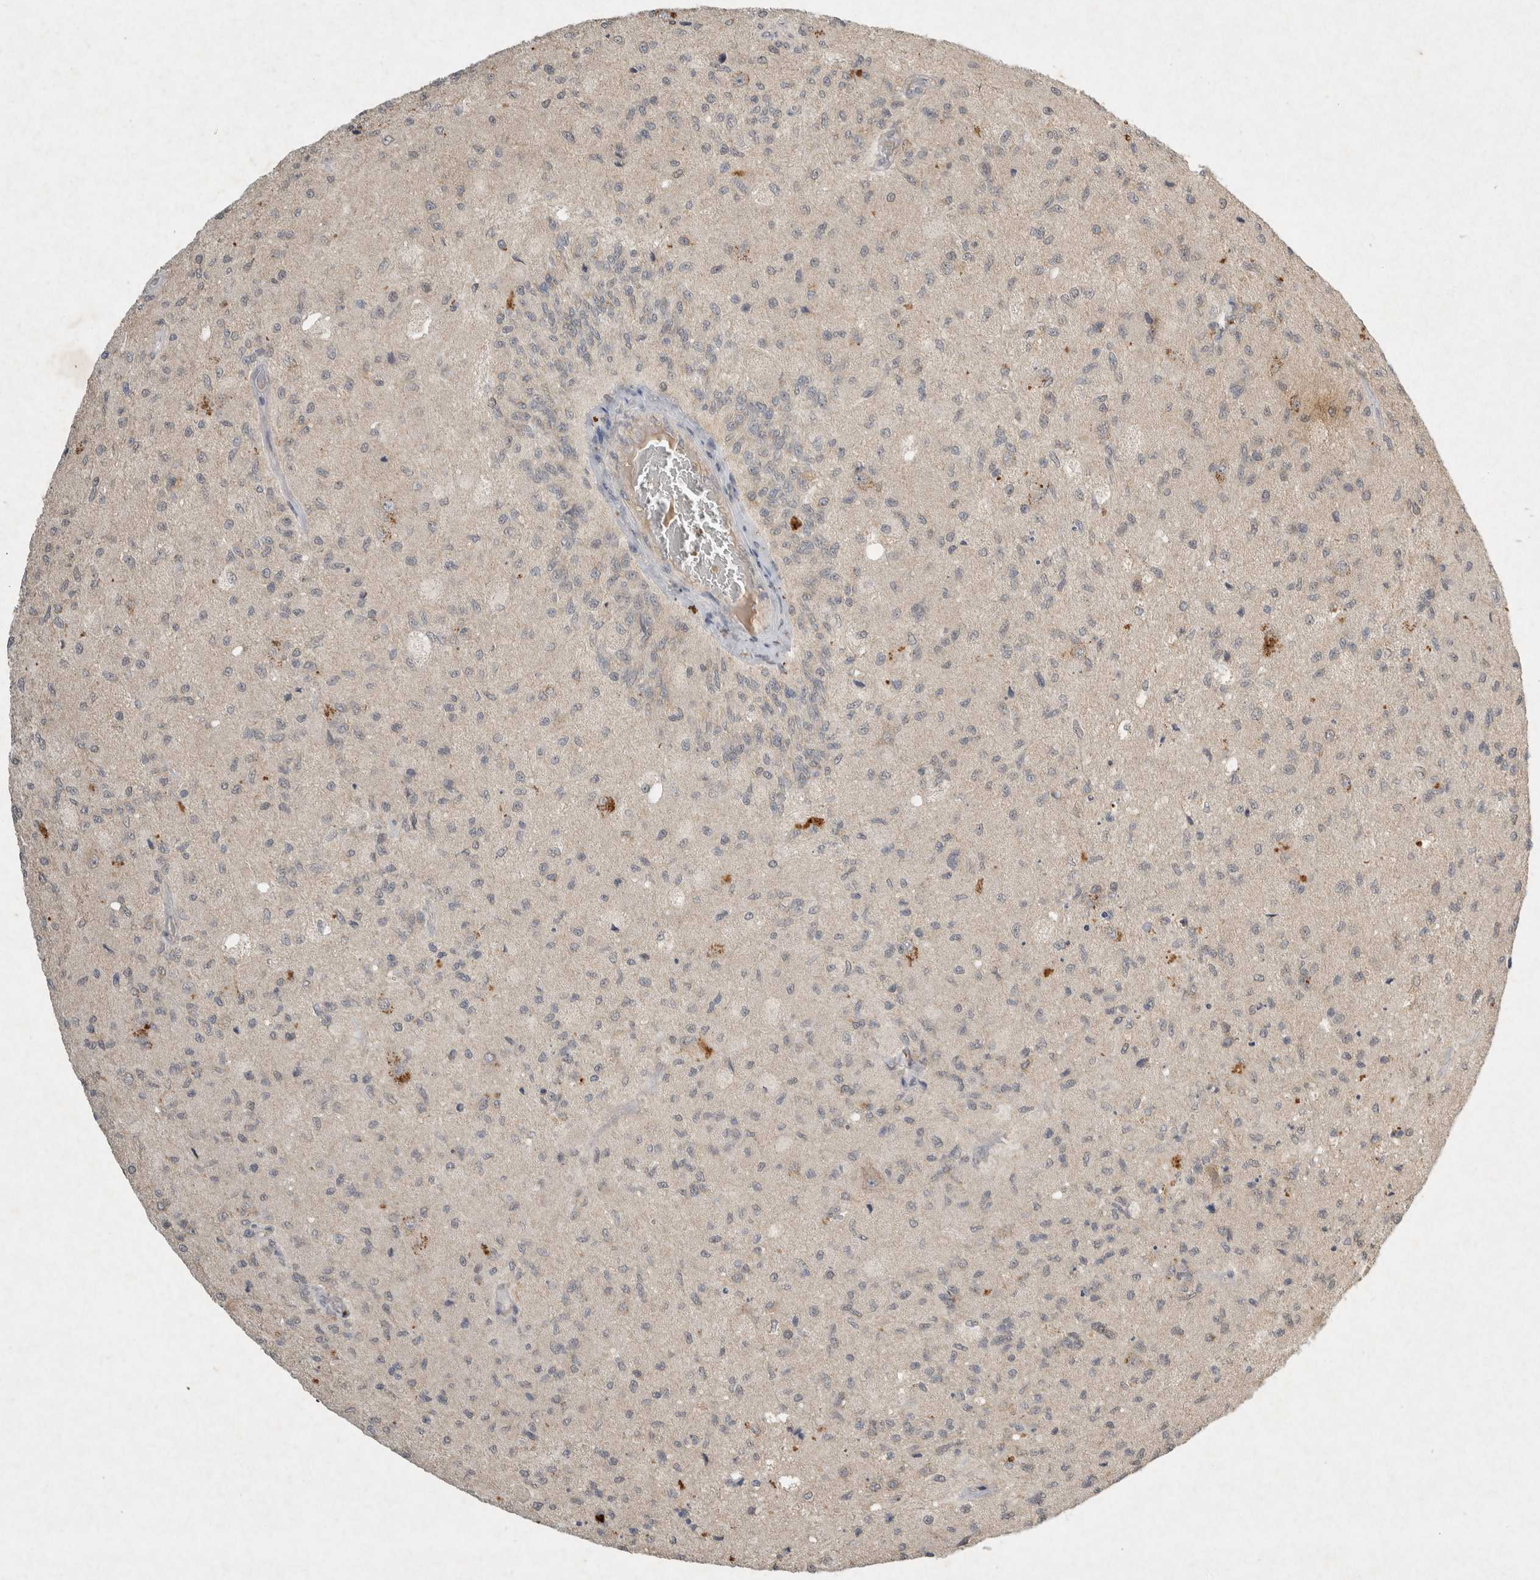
{"staining": {"intensity": "negative", "quantity": "none", "location": "none"}, "tissue": "glioma", "cell_type": "Tumor cells", "image_type": "cancer", "snomed": [{"axis": "morphology", "description": "Normal tissue, NOS"}, {"axis": "morphology", "description": "Glioma, malignant, High grade"}, {"axis": "topography", "description": "Cerebral cortex"}], "caption": "Tumor cells are negative for protein expression in human glioma.", "gene": "LOXL2", "patient": {"sex": "male", "age": 77}}